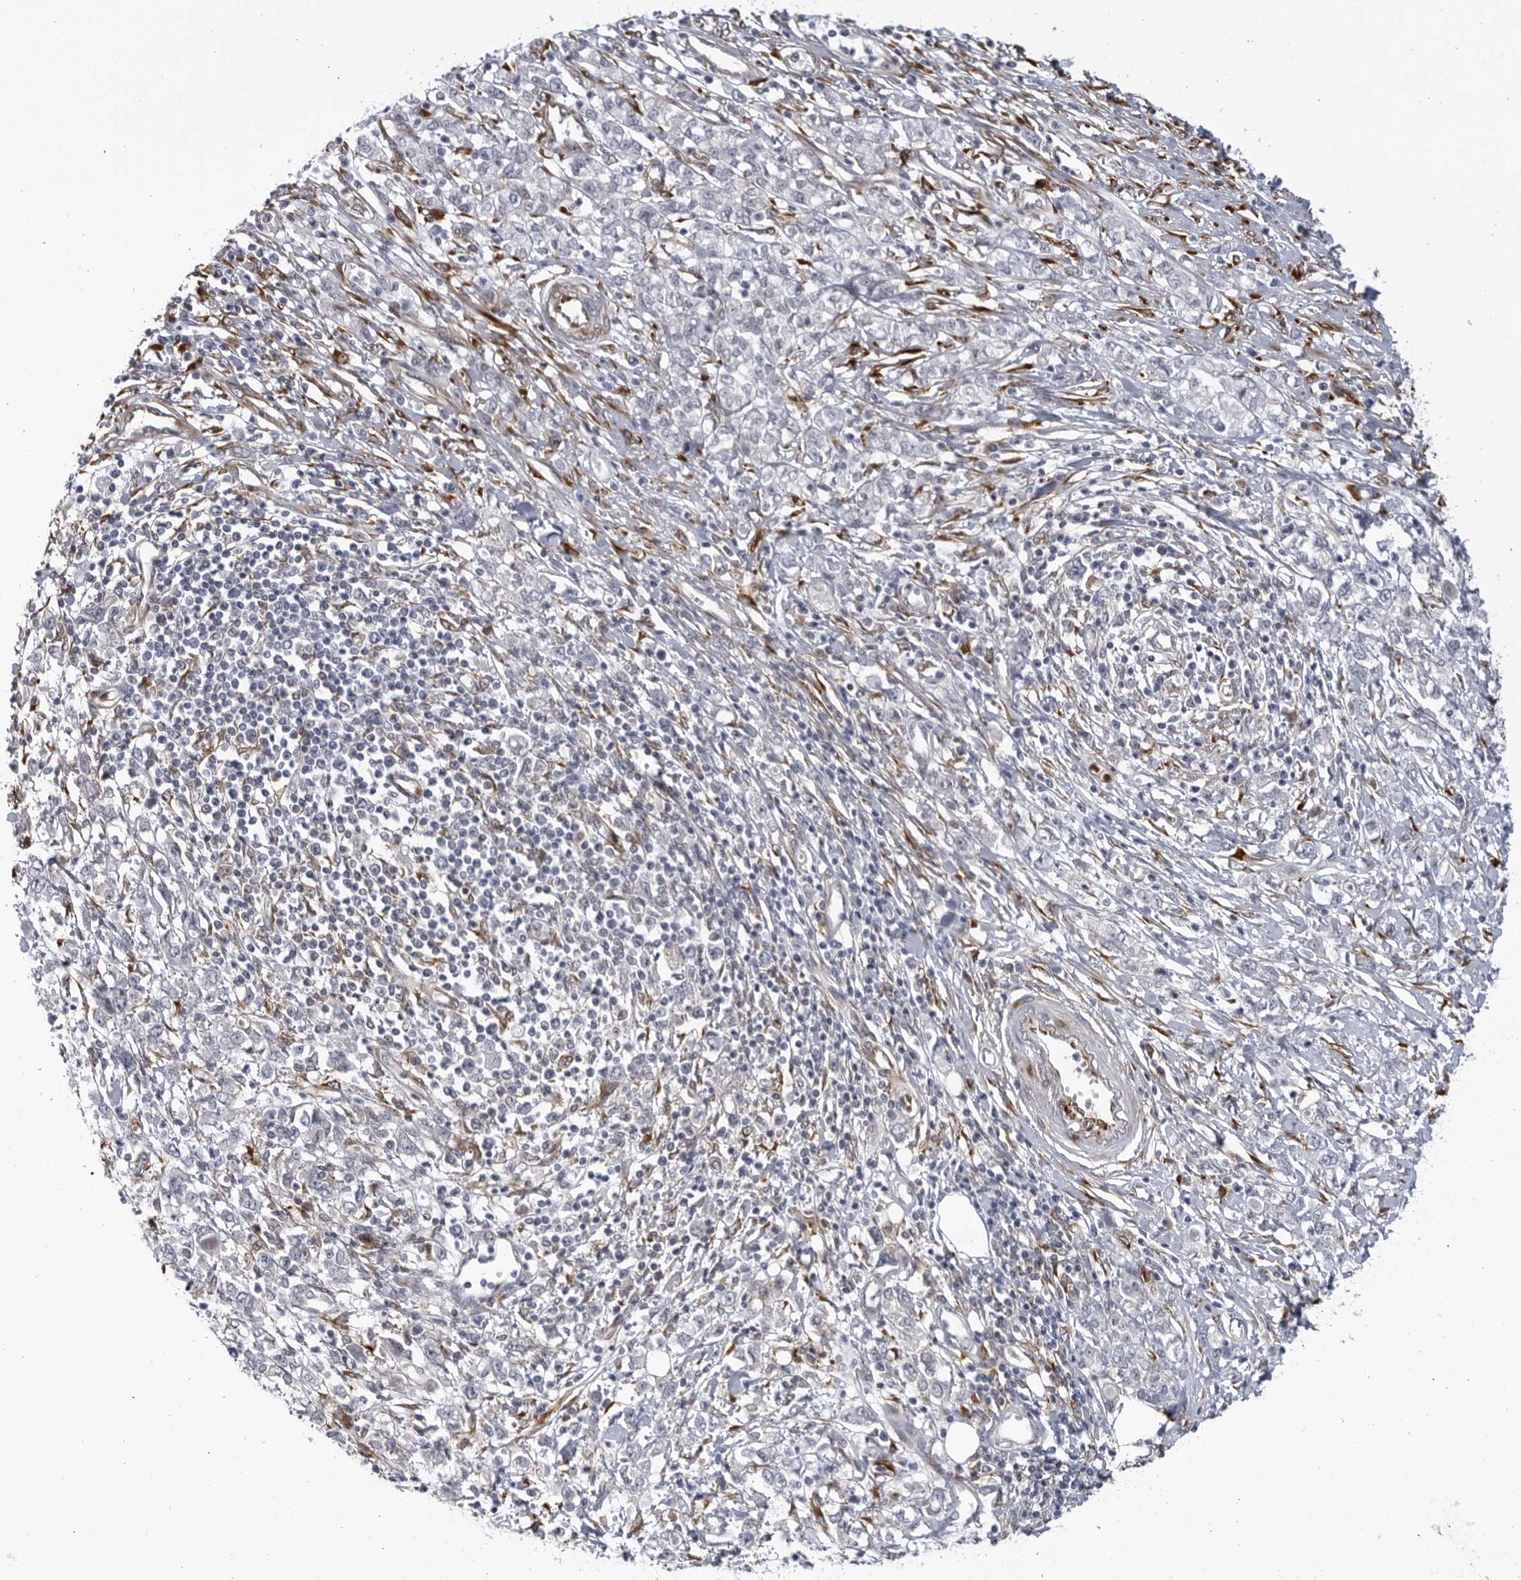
{"staining": {"intensity": "negative", "quantity": "none", "location": "none"}, "tissue": "stomach cancer", "cell_type": "Tumor cells", "image_type": "cancer", "snomed": [{"axis": "morphology", "description": "Adenocarcinoma, NOS"}, {"axis": "topography", "description": "Stomach"}], "caption": "This is a photomicrograph of immunohistochemistry (IHC) staining of stomach cancer, which shows no staining in tumor cells.", "gene": "BMP2K", "patient": {"sex": "female", "age": 76}}